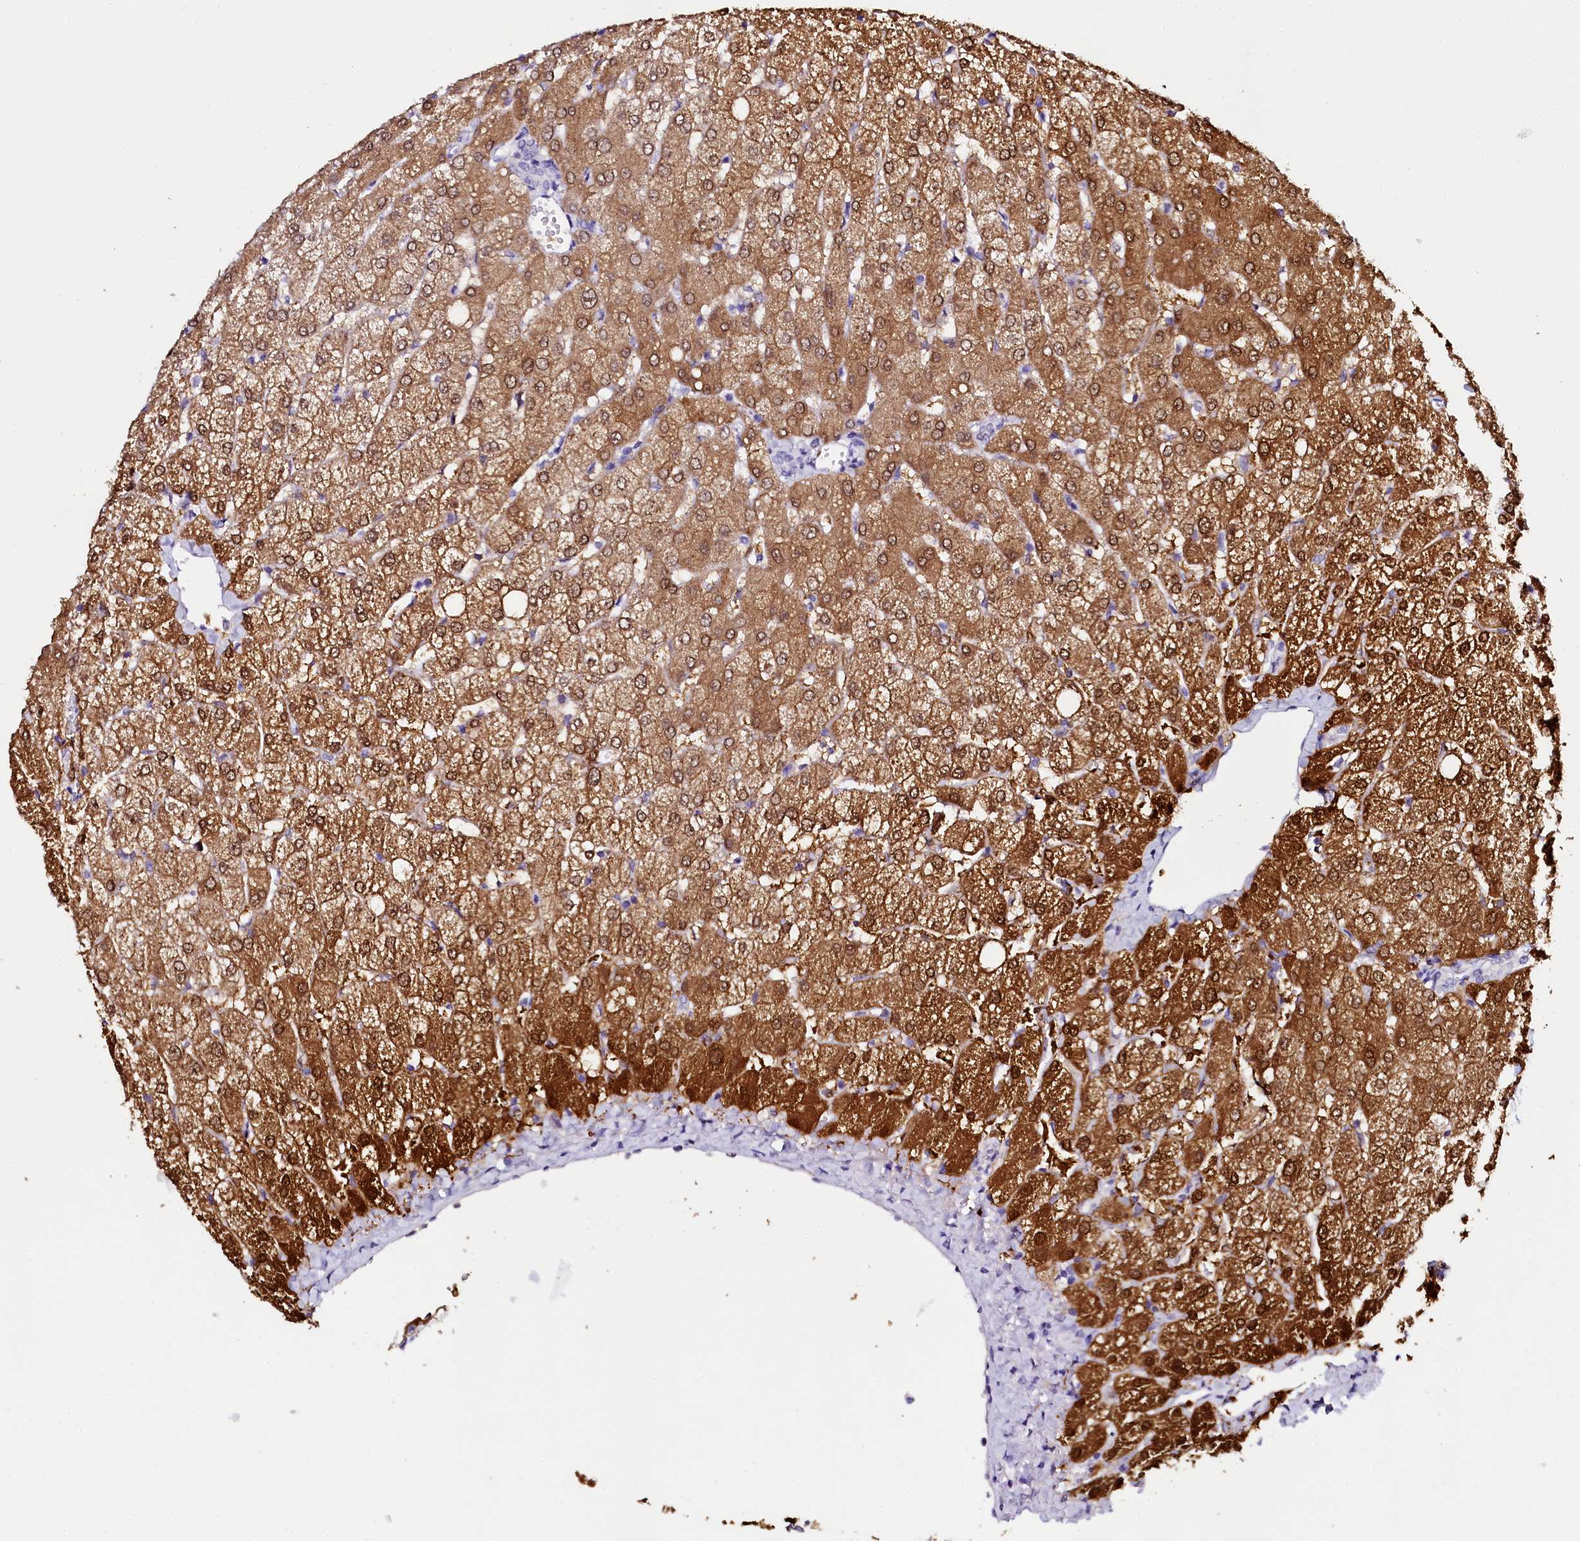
{"staining": {"intensity": "negative", "quantity": "none", "location": "none"}, "tissue": "liver", "cell_type": "Cholangiocytes", "image_type": "normal", "snomed": [{"axis": "morphology", "description": "Normal tissue, NOS"}, {"axis": "topography", "description": "Liver"}], "caption": "This is a micrograph of IHC staining of unremarkable liver, which shows no expression in cholangiocytes.", "gene": "SORD", "patient": {"sex": "female", "age": 54}}